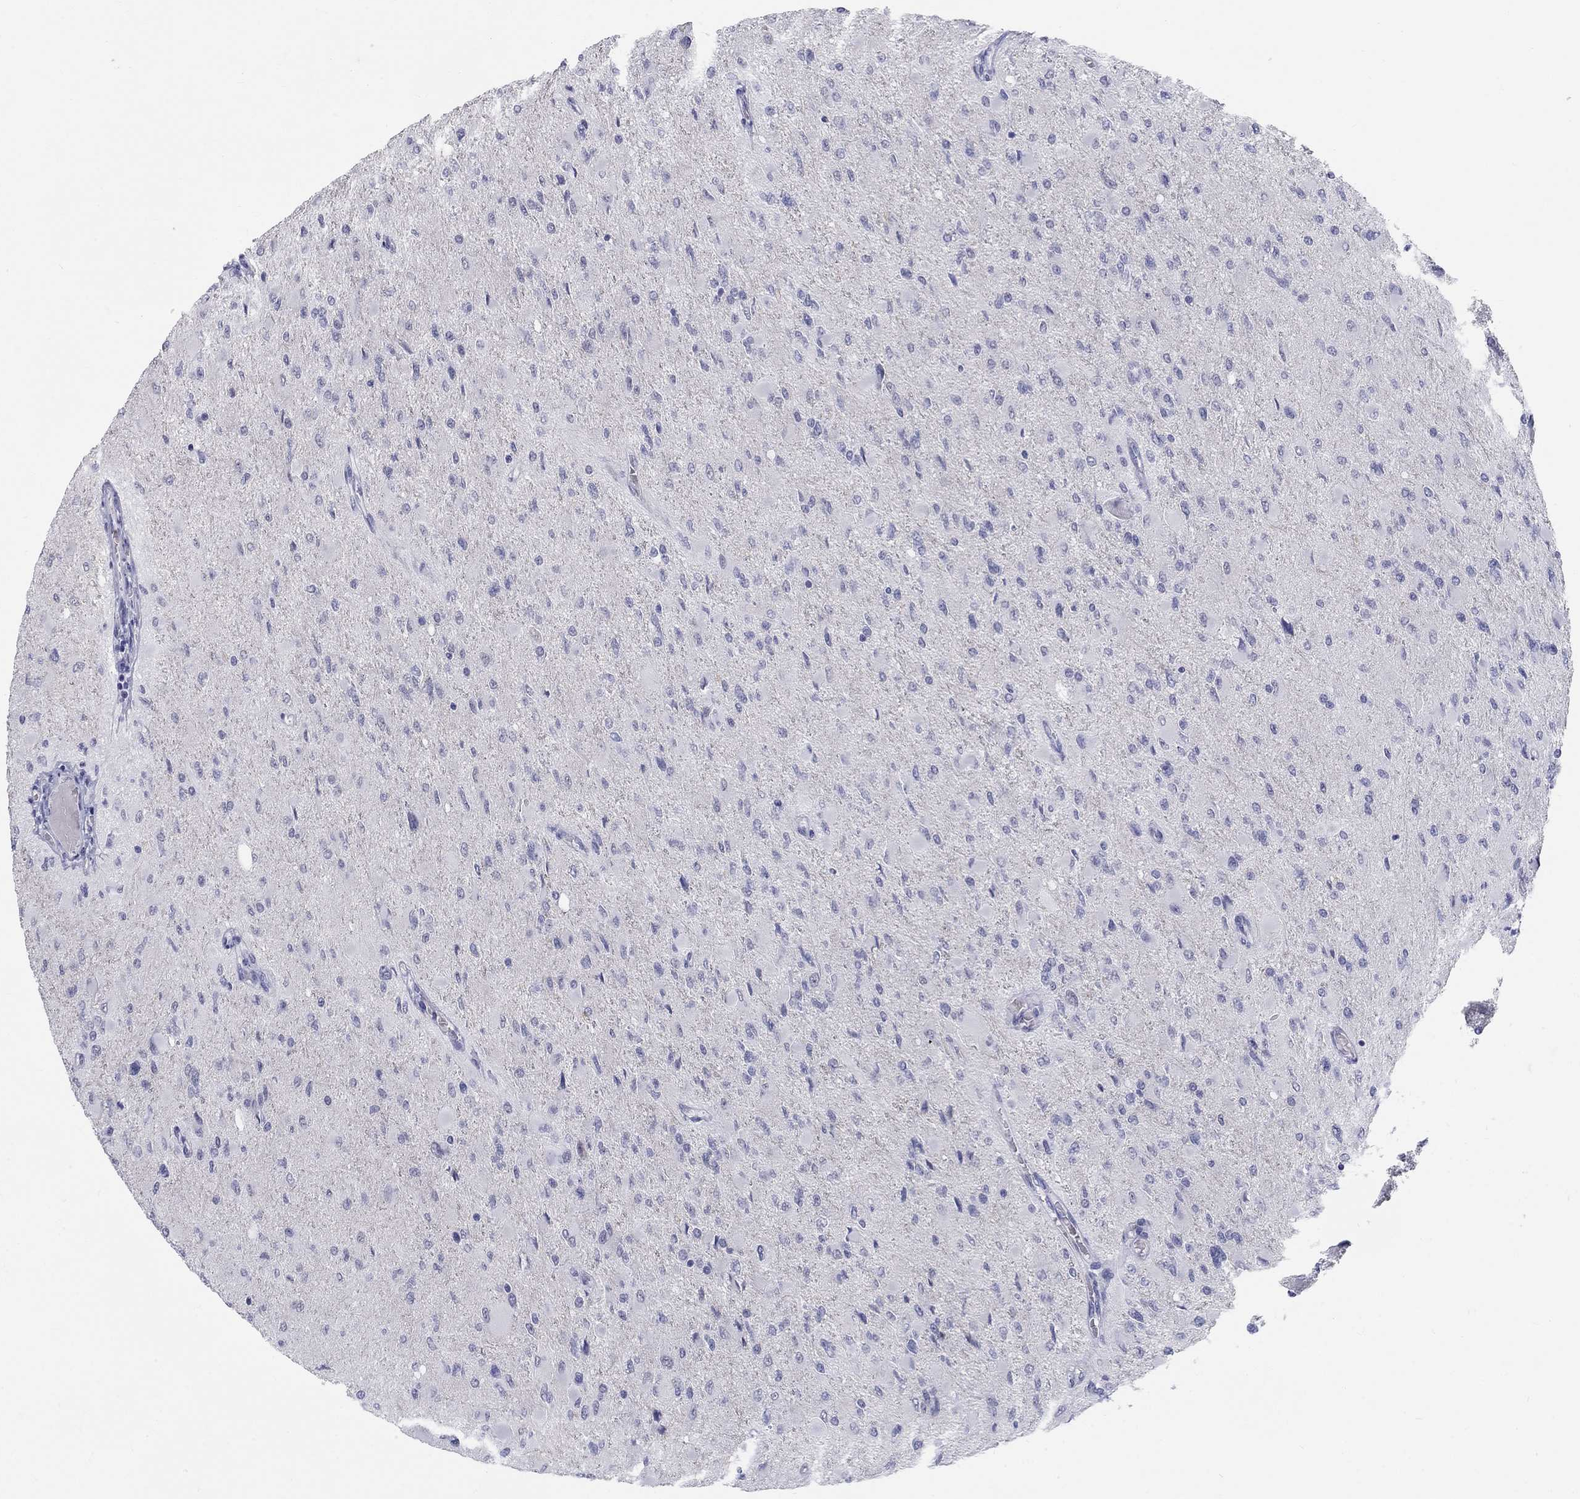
{"staining": {"intensity": "negative", "quantity": "none", "location": "none"}, "tissue": "glioma", "cell_type": "Tumor cells", "image_type": "cancer", "snomed": [{"axis": "morphology", "description": "Glioma, malignant, High grade"}, {"axis": "topography", "description": "Cerebral cortex"}], "caption": "Tumor cells are negative for protein expression in human glioma.", "gene": "DMTN", "patient": {"sex": "female", "age": 36}}